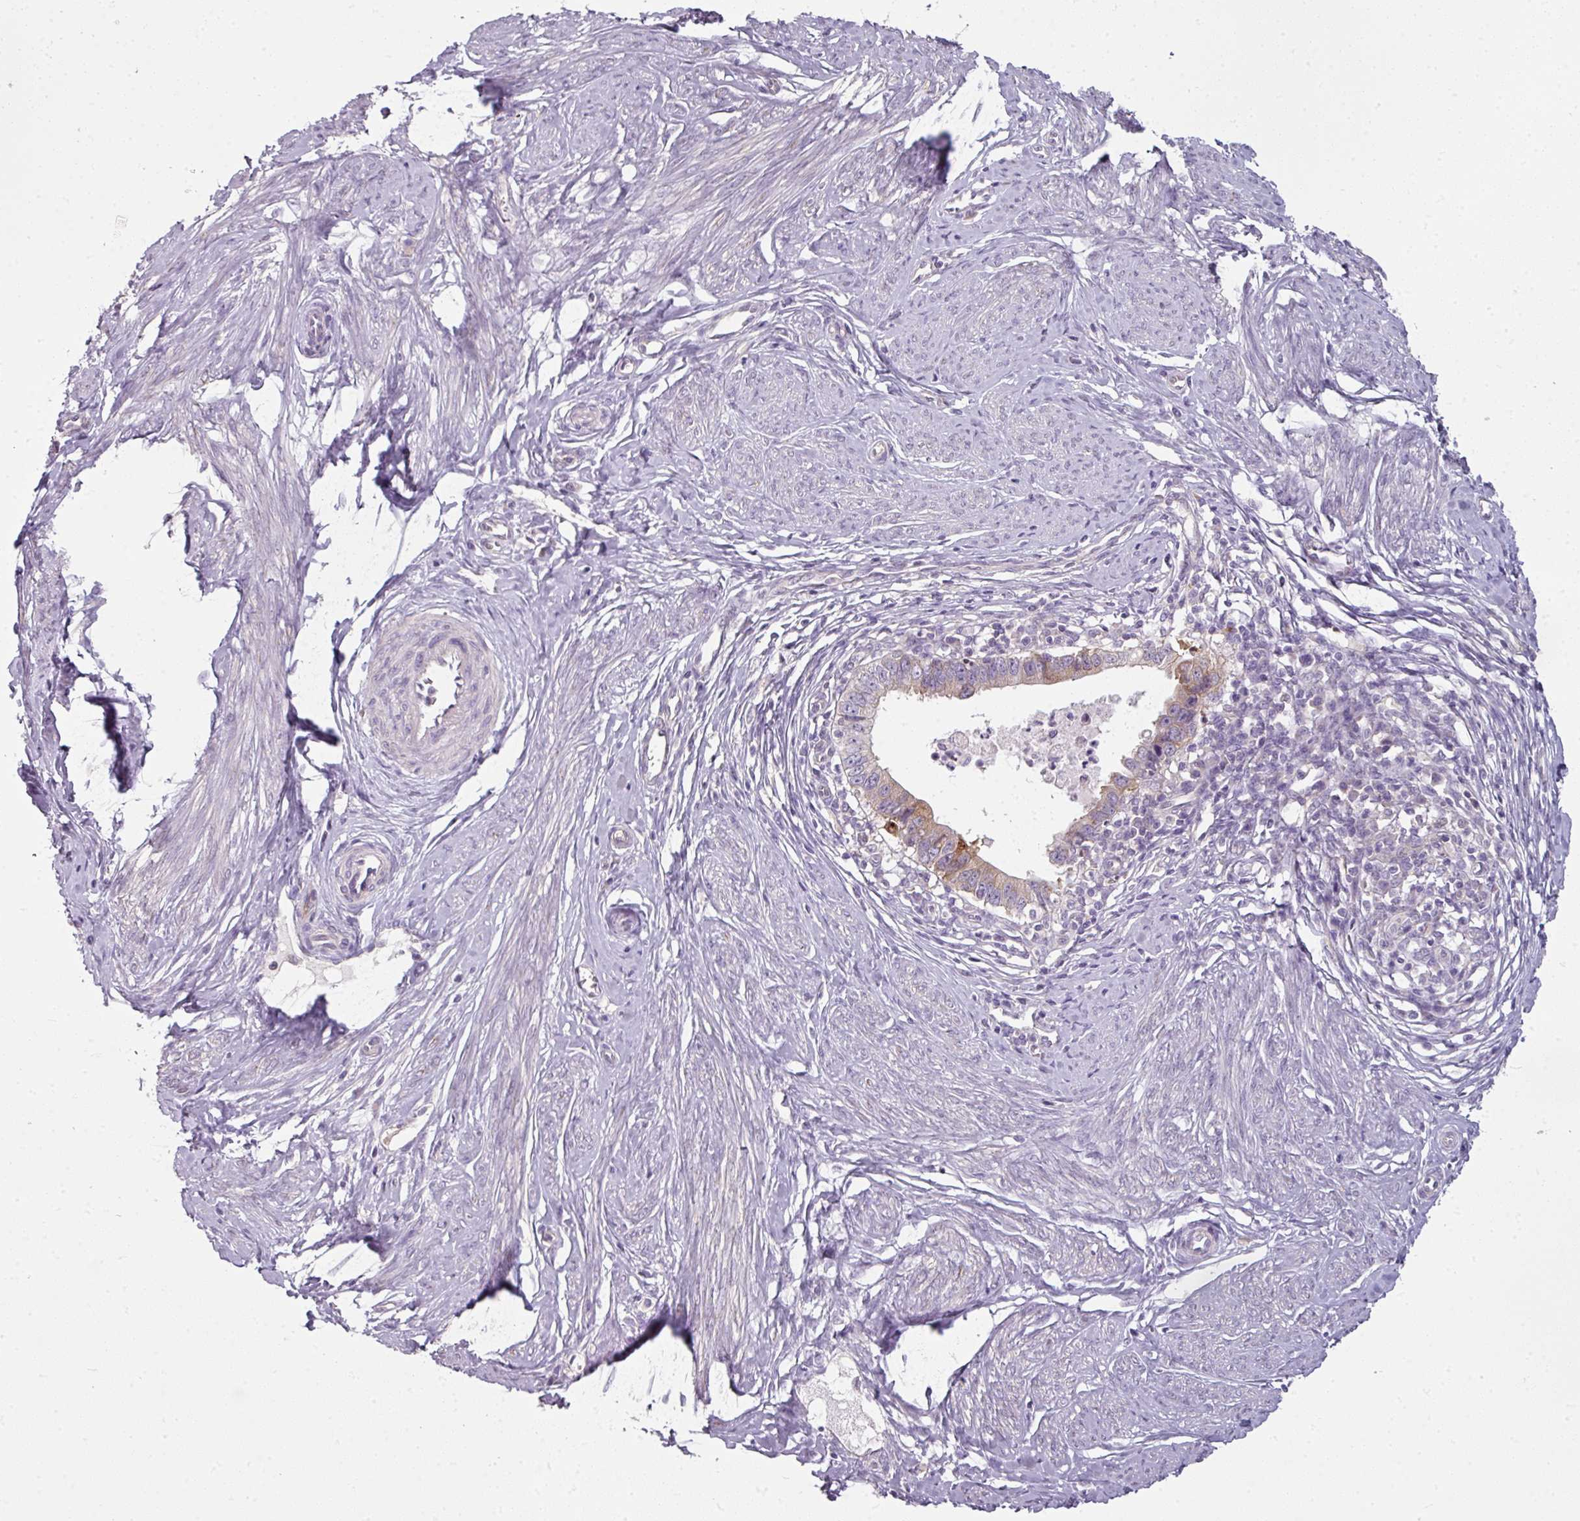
{"staining": {"intensity": "moderate", "quantity": "<25%", "location": "cytoplasmic/membranous"}, "tissue": "cervical cancer", "cell_type": "Tumor cells", "image_type": "cancer", "snomed": [{"axis": "morphology", "description": "Adenocarcinoma, NOS"}, {"axis": "topography", "description": "Cervix"}], "caption": "Immunohistochemical staining of human cervical cancer (adenocarcinoma) shows low levels of moderate cytoplasmic/membranous protein staining in approximately <25% of tumor cells. The staining was performed using DAB (3,3'-diaminobenzidine) to visualize the protein expression in brown, while the nuclei were stained in blue with hematoxylin (Magnification: 20x).", "gene": "C19orf33", "patient": {"sex": "female", "age": 36}}